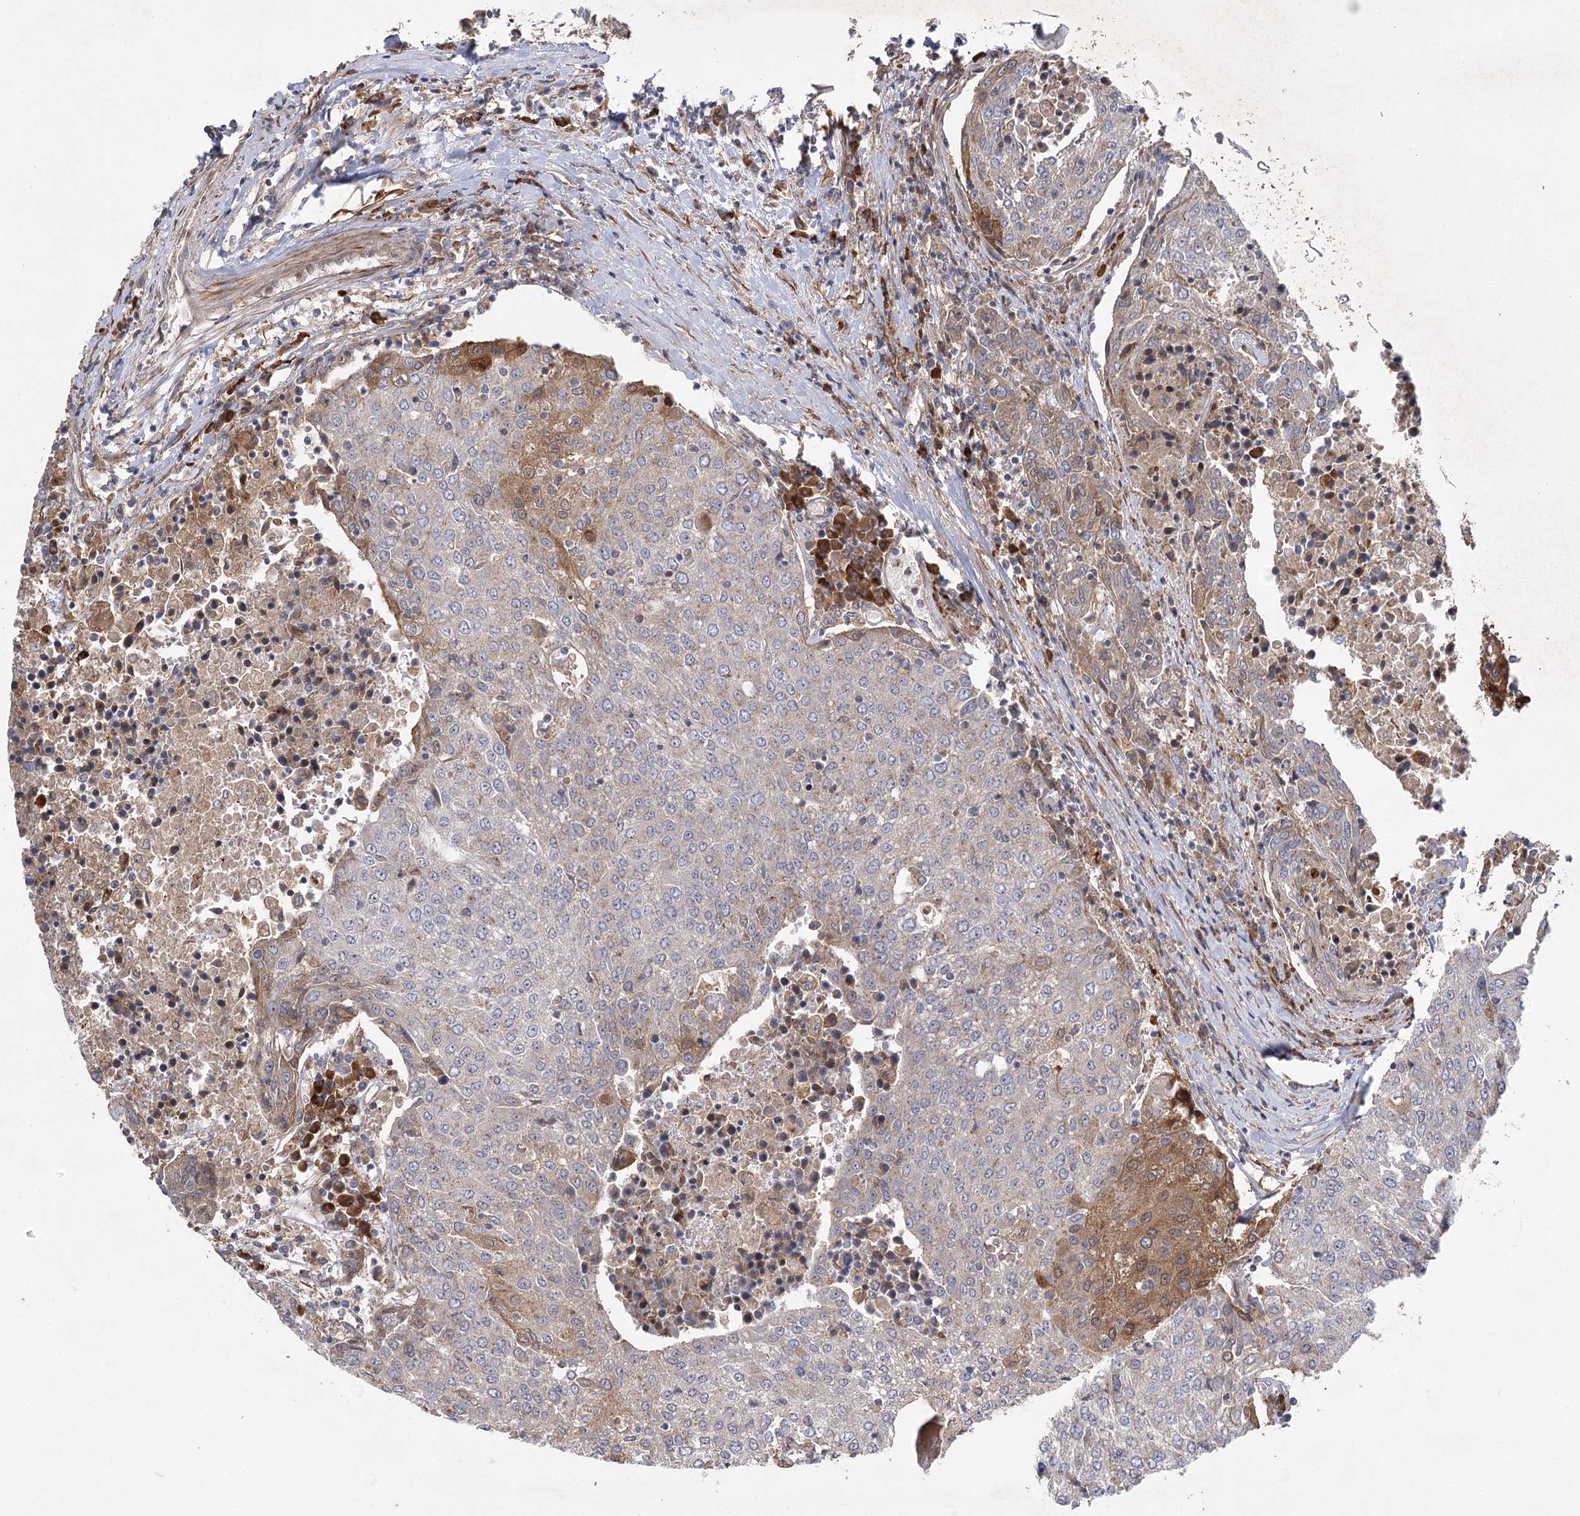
{"staining": {"intensity": "moderate", "quantity": "<25%", "location": "cytoplasmic/membranous"}, "tissue": "urothelial cancer", "cell_type": "Tumor cells", "image_type": "cancer", "snomed": [{"axis": "morphology", "description": "Urothelial carcinoma, High grade"}, {"axis": "topography", "description": "Urinary bladder"}], "caption": "A micrograph showing moderate cytoplasmic/membranous positivity in approximately <25% of tumor cells in urothelial cancer, as visualized by brown immunohistochemical staining.", "gene": "KCNN2", "patient": {"sex": "female", "age": 85}}